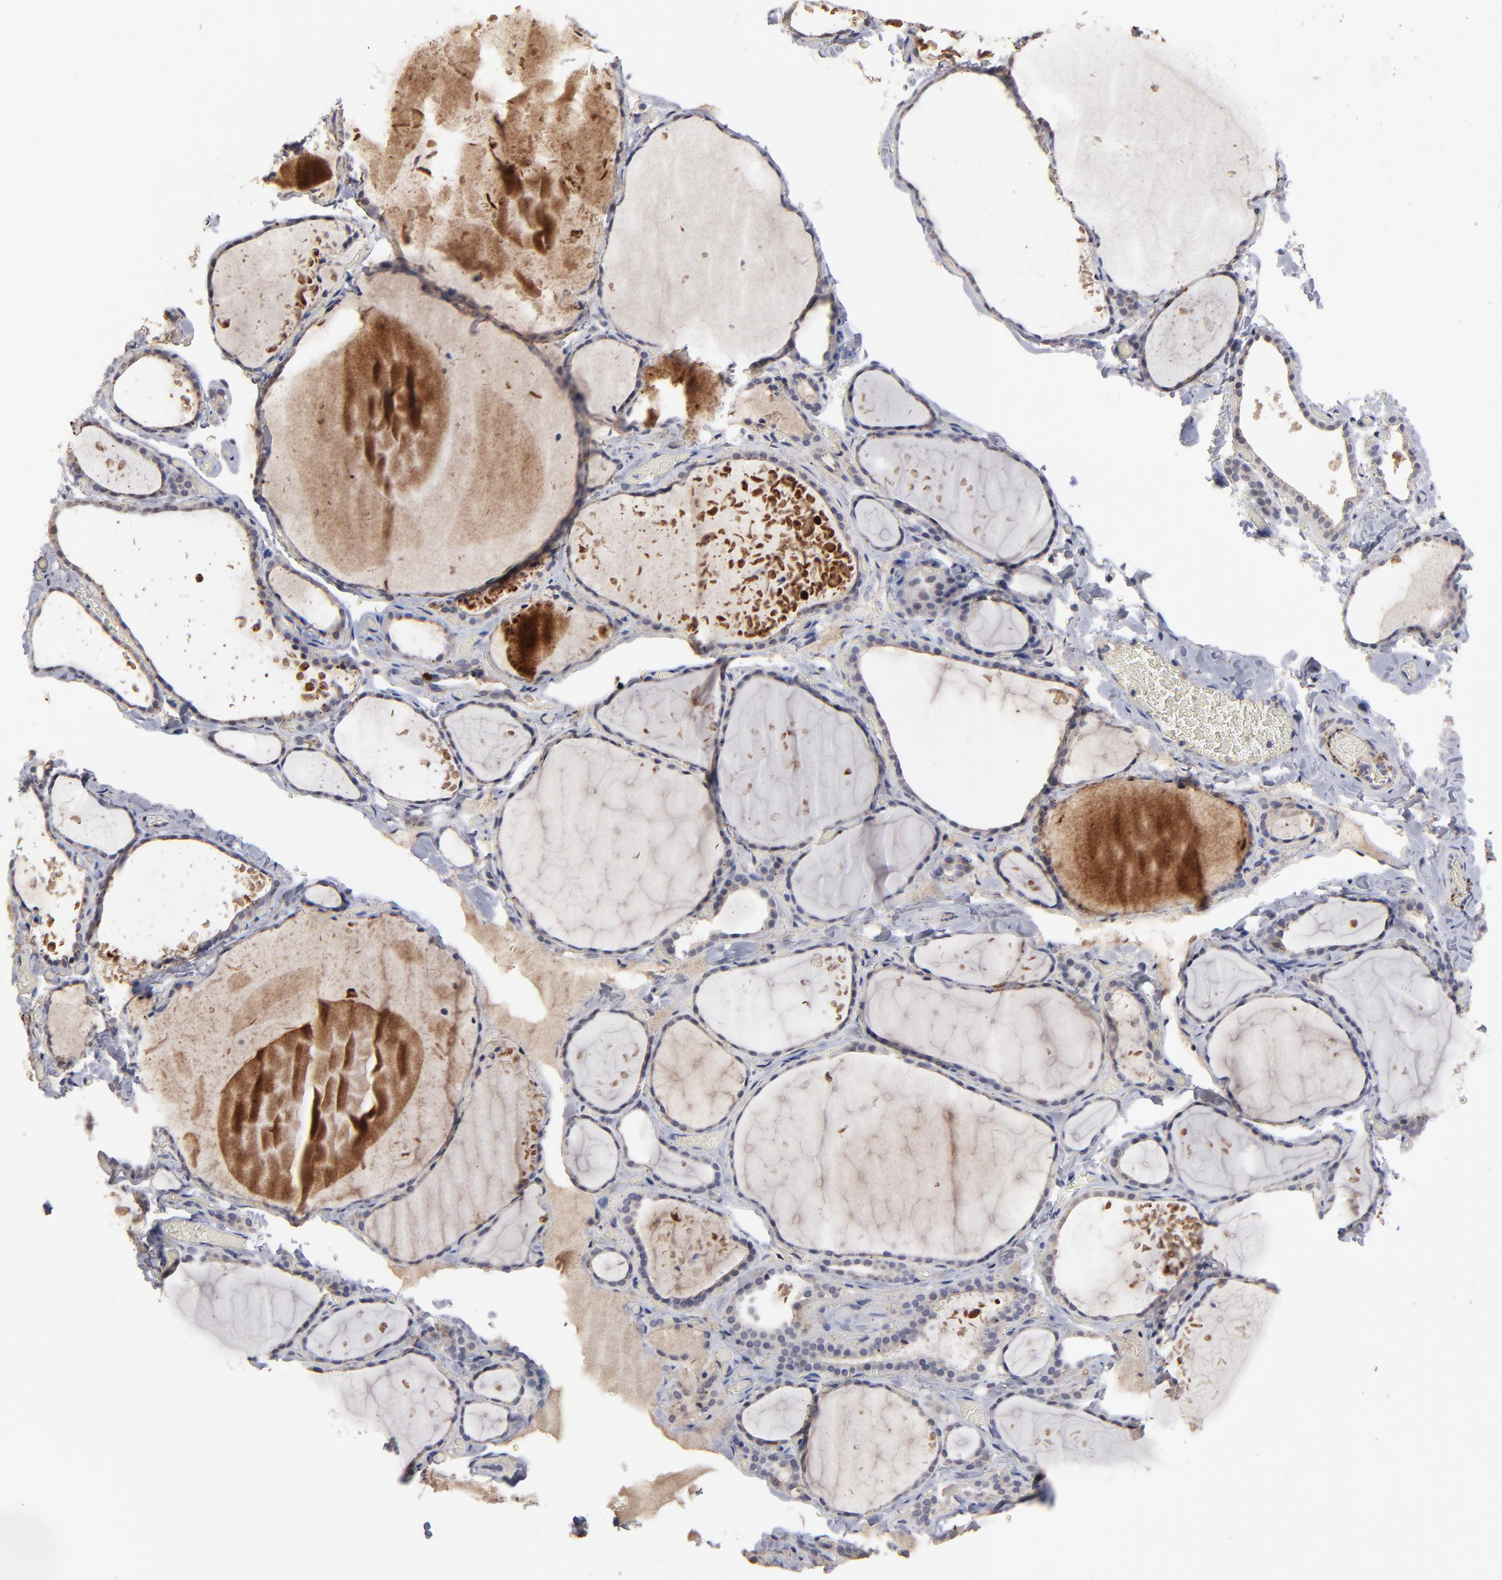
{"staining": {"intensity": "moderate", "quantity": "25%-75%", "location": "cytoplasmic/membranous"}, "tissue": "thyroid gland", "cell_type": "Glandular cells", "image_type": "normal", "snomed": [{"axis": "morphology", "description": "Normal tissue, NOS"}, {"axis": "topography", "description": "Thyroid gland"}], "caption": "Glandular cells show medium levels of moderate cytoplasmic/membranous positivity in about 25%-75% of cells in normal human thyroid gland.", "gene": "GPM6B", "patient": {"sex": "female", "age": 22}}